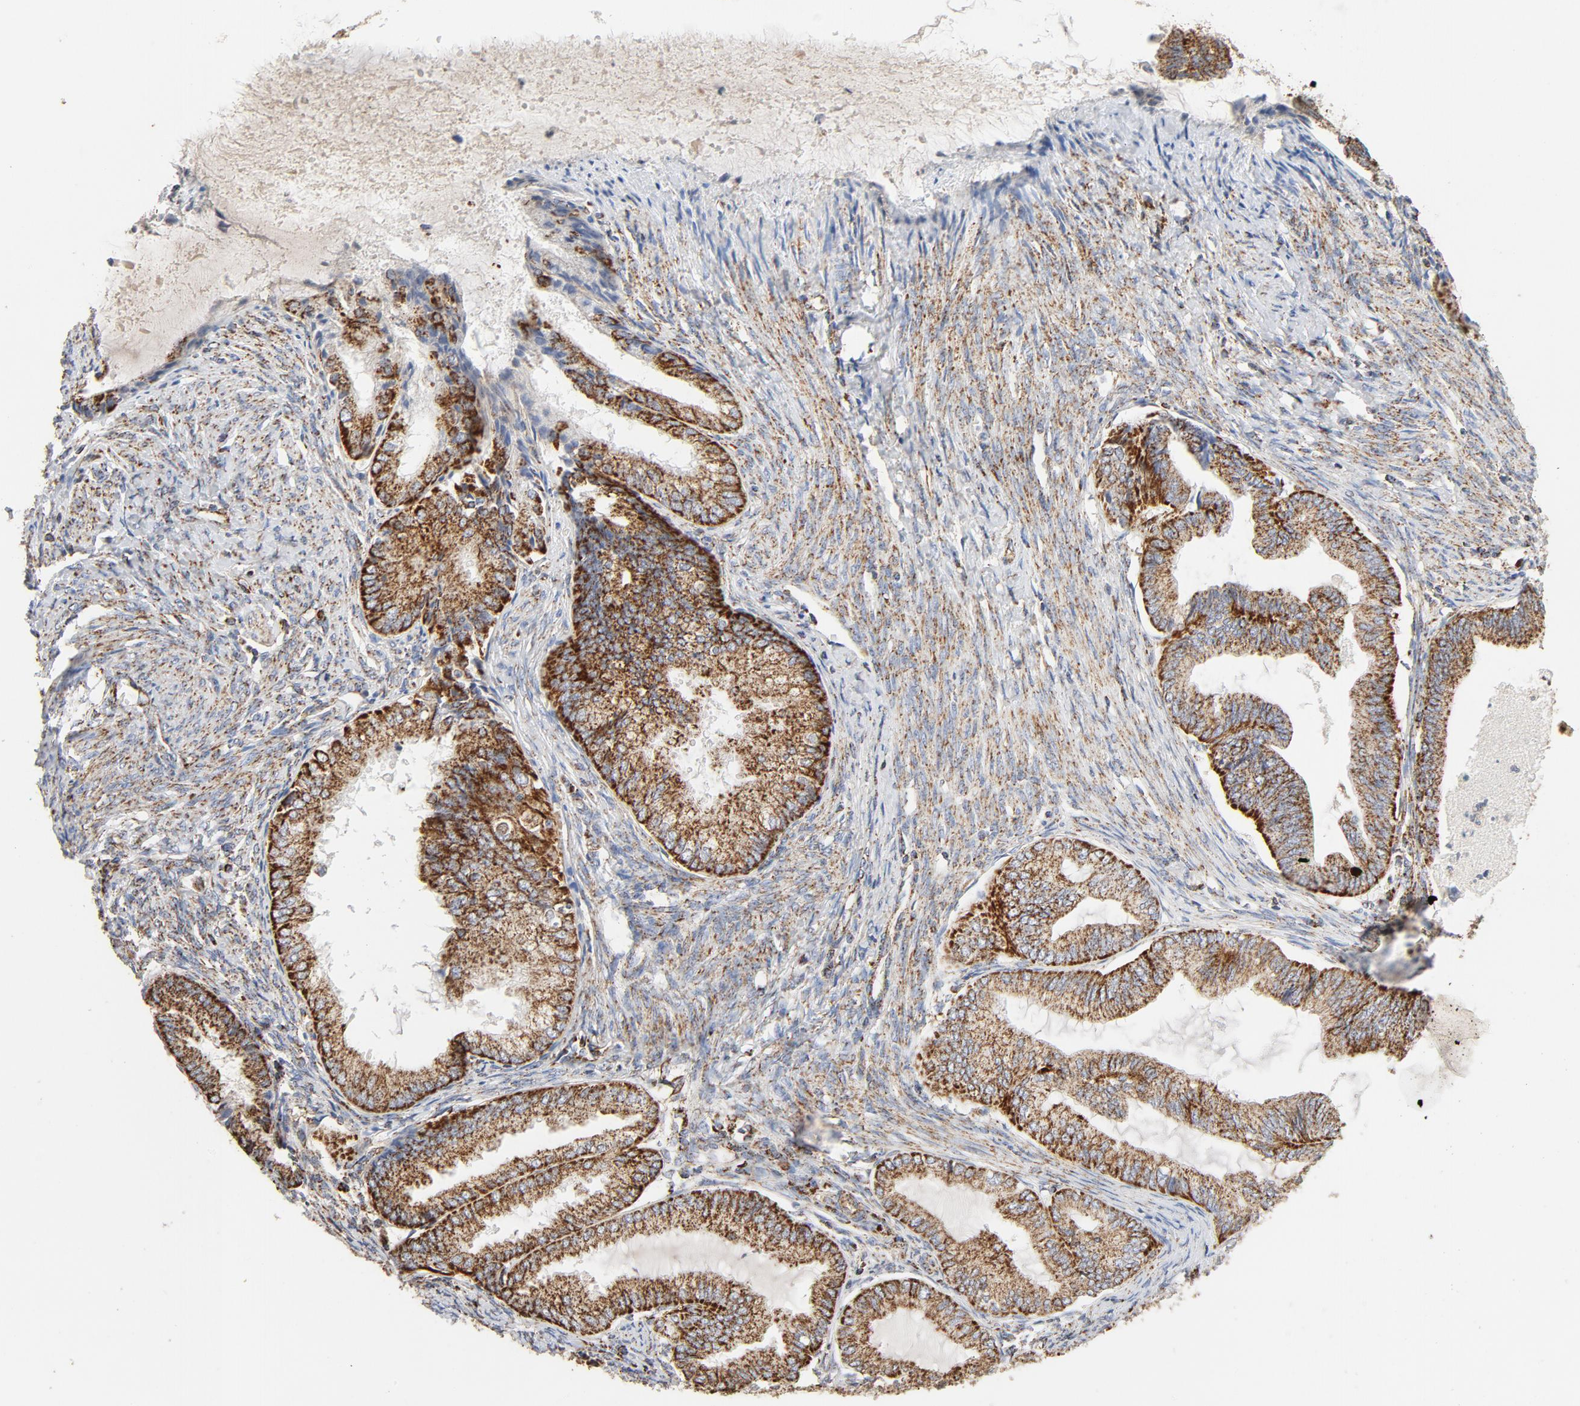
{"staining": {"intensity": "strong", "quantity": ">75%", "location": "cytoplasmic/membranous"}, "tissue": "endometrial cancer", "cell_type": "Tumor cells", "image_type": "cancer", "snomed": [{"axis": "morphology", "description": "Adenocarcinoma, NOS"}, {"axis": "topography", "description": "Endometrium"}], "caption": "Human endometrial cancer (adenocarcinoma) stained with a protein marker demonstrates strong staining in tumor cells.", "gene": "PCNX4", "patient": {"sex": "female", "age": 86}}